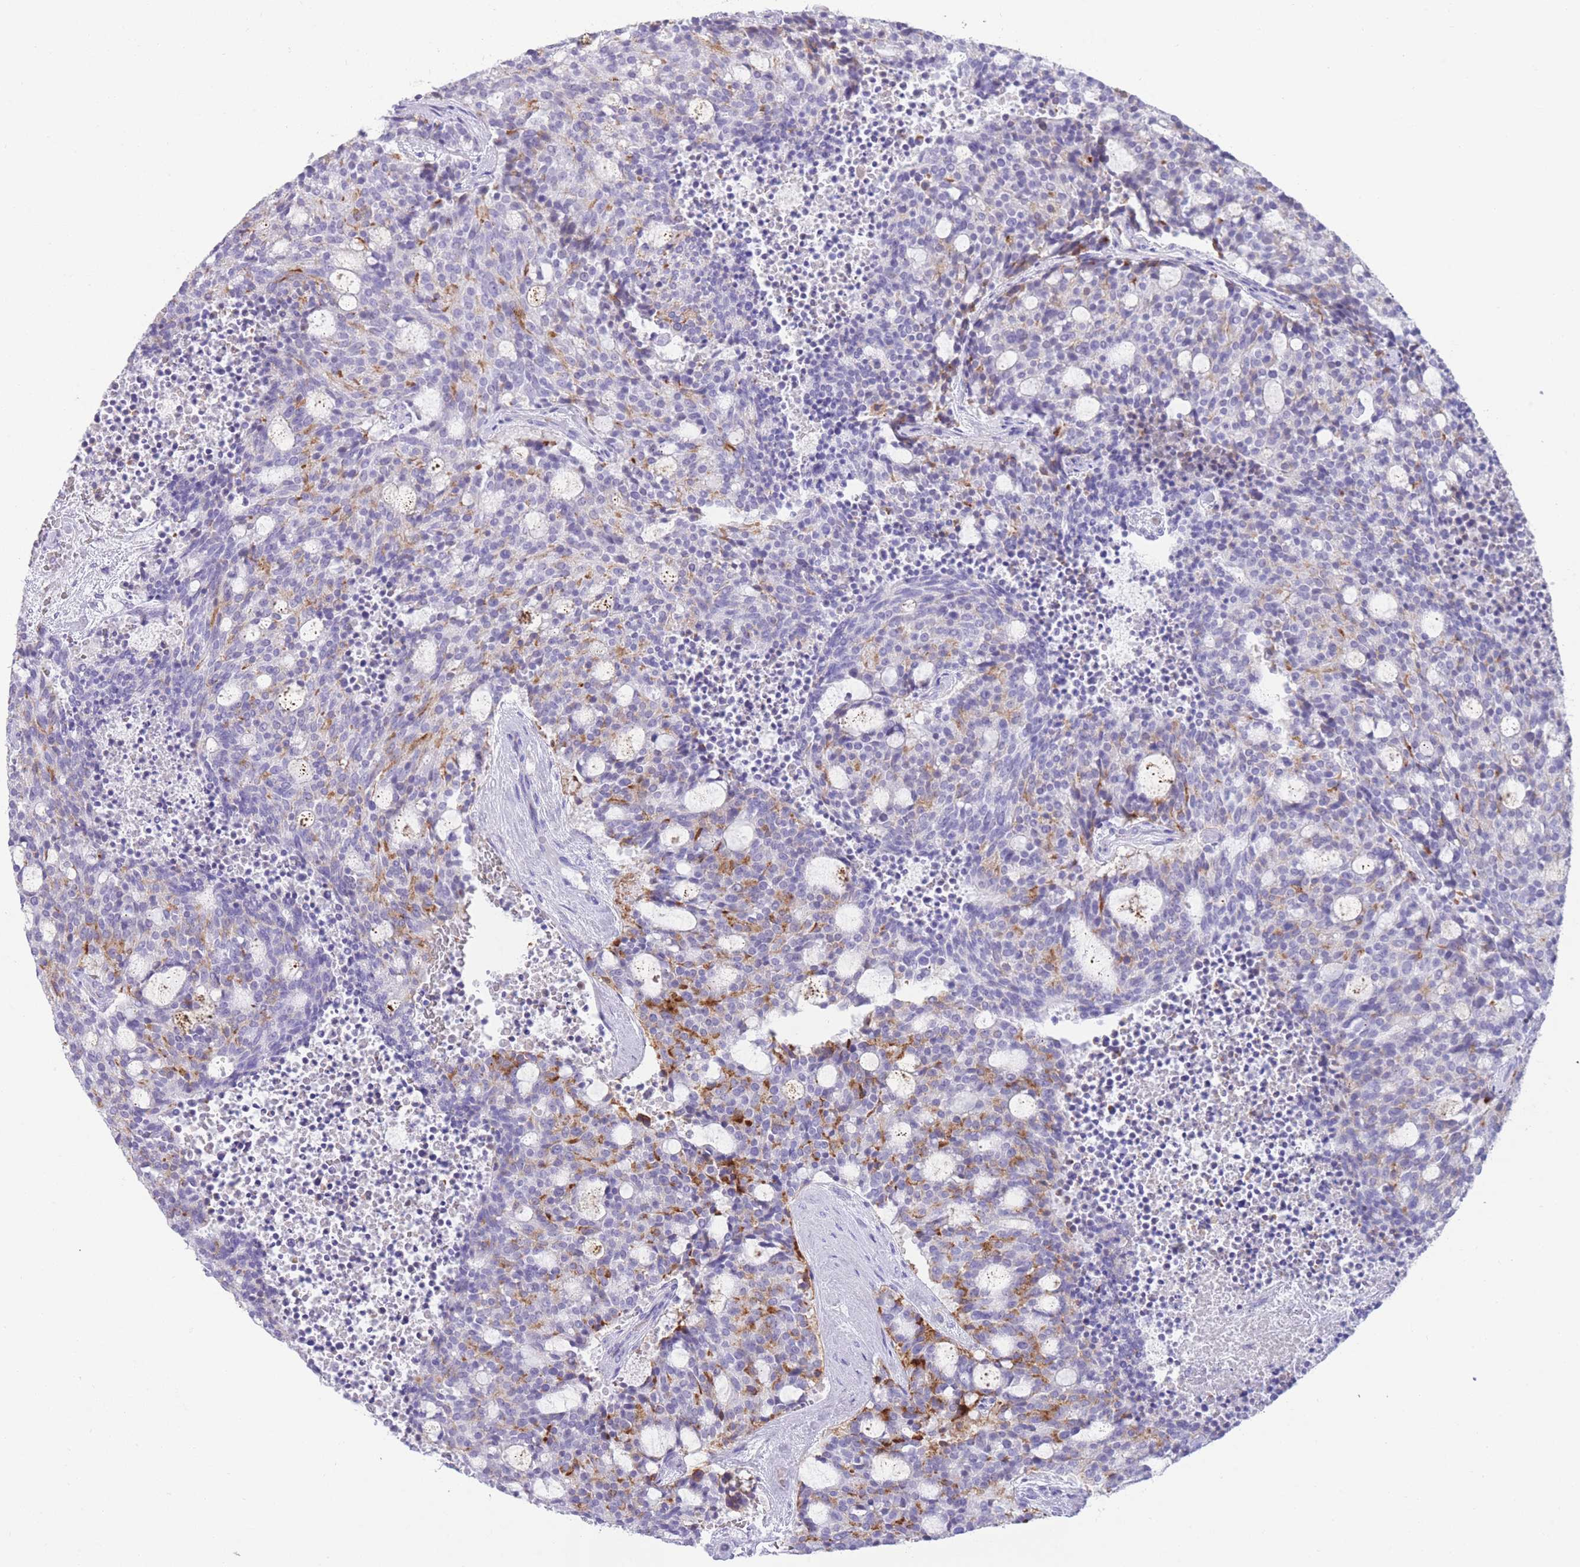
{"staining": {"intensity": "moderate", "quantity": "<25%", "location": "cytoplasmic/membranous"}, "tissue": "carcinoid", "cell_type": "Tumor cells", "image_type": "cancer", "snomed": [{"axis": "morphology", "description": "Carcinoid, malignant, NOS"}, {"axis": "topography", "description": "Pancreas"}], "caption": "Protein staining exhibits moderate cytoplasmic/membranous expression in about <25% of tumor cells in carcinoid (malignant). (DAB IHC, brown staining for protein, blue staining for nuclei).", "gene": "ELOA2", "patient": {"sex": "female", "age": 54}}